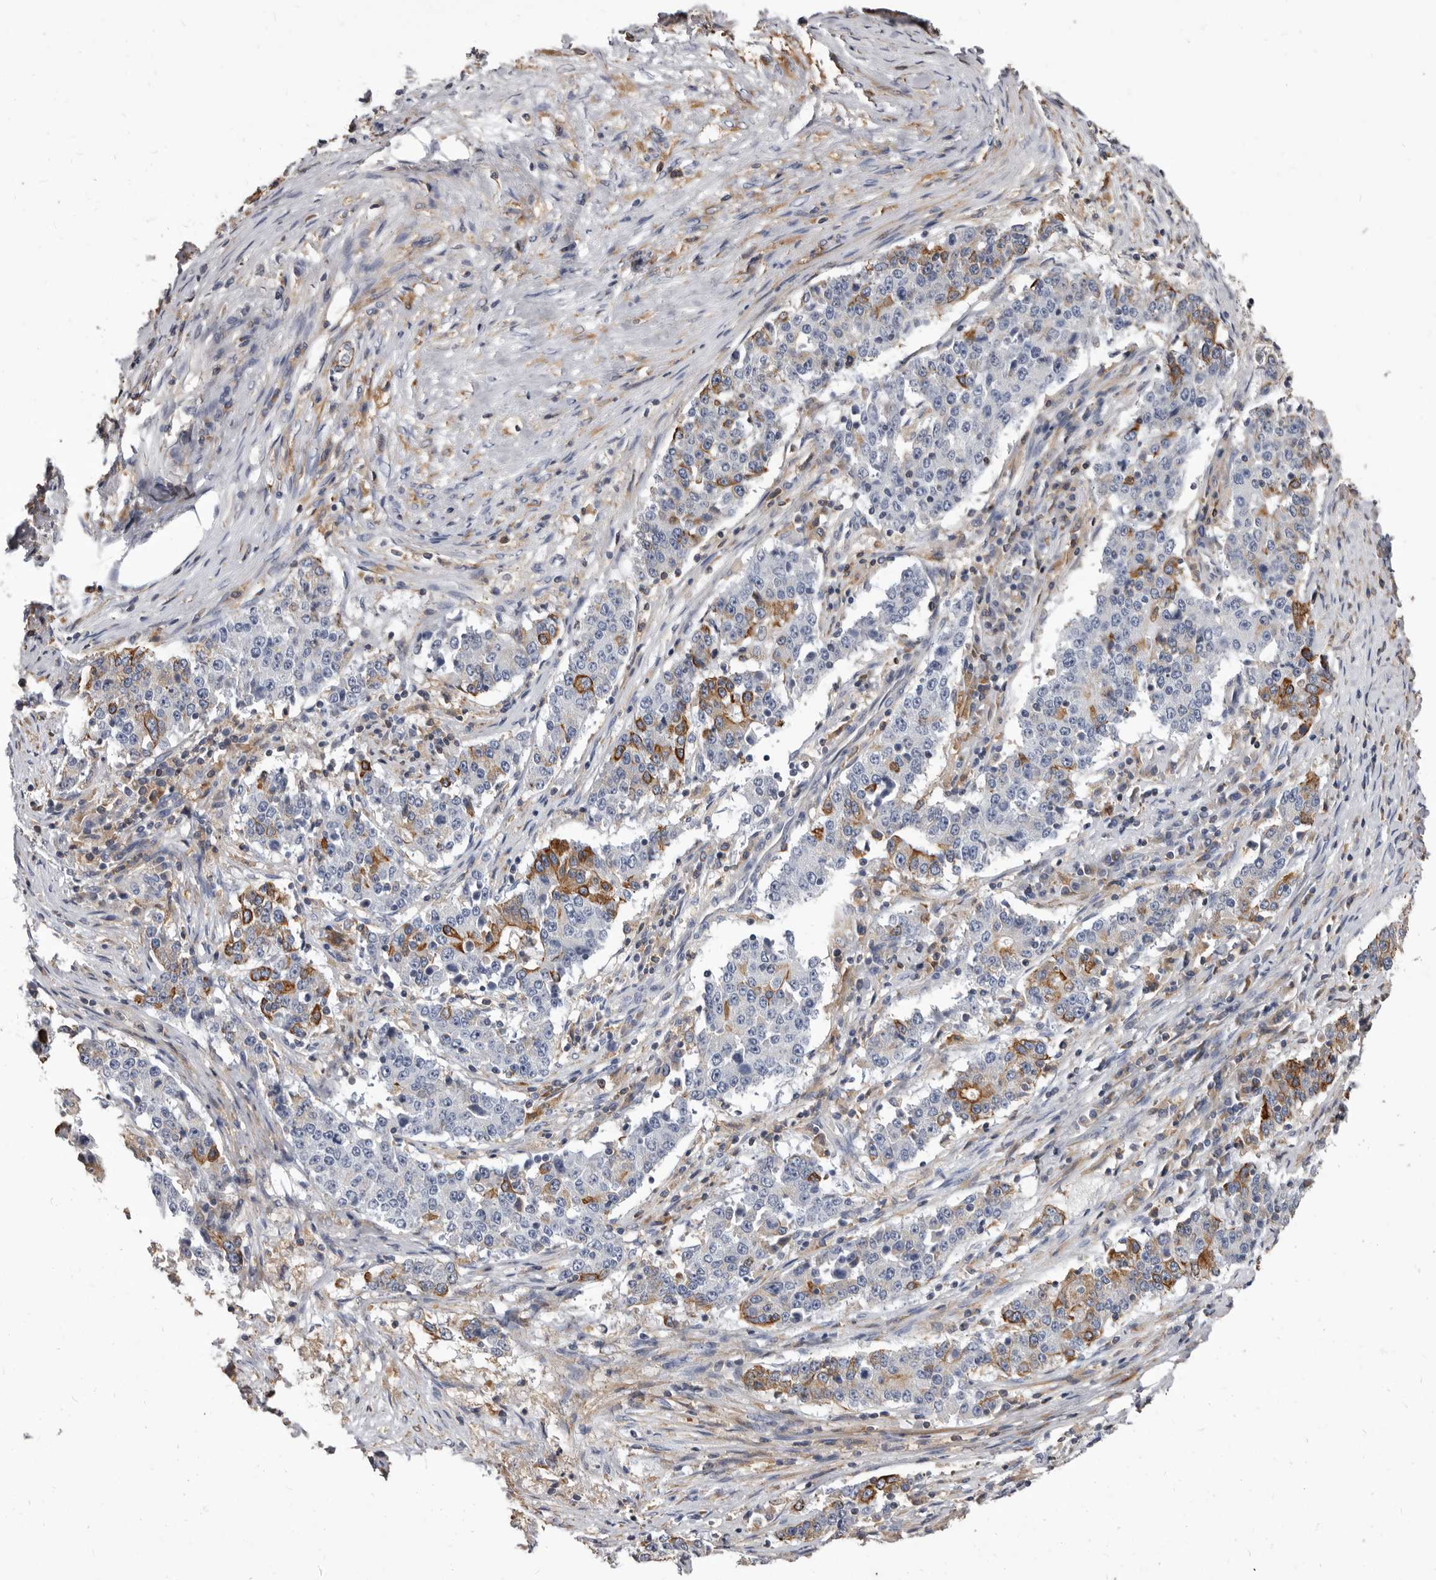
{"staining": {"intensity": "moderate", "quantity": "25%-75%", "location": "cytoplasmic/membranous"}, "tissue": "stomach cancer", "cell_type": "Tumor cells", "image_type": "cancer", "snomed": [{"axis": "morphology", "description": "Adenocarcinoma, NOS"}, {"axis": "topography", "description": "Stomach"}], "caption": "This histopathology image exhibits immunohistochemistry staining of human stomach cancer, with medium moderate cytoplasmic/membranous positivity in about 25%-75% of tumor cells.", "gene": "NIBAN1", "patient": {"sex": "male", "age": 59}}